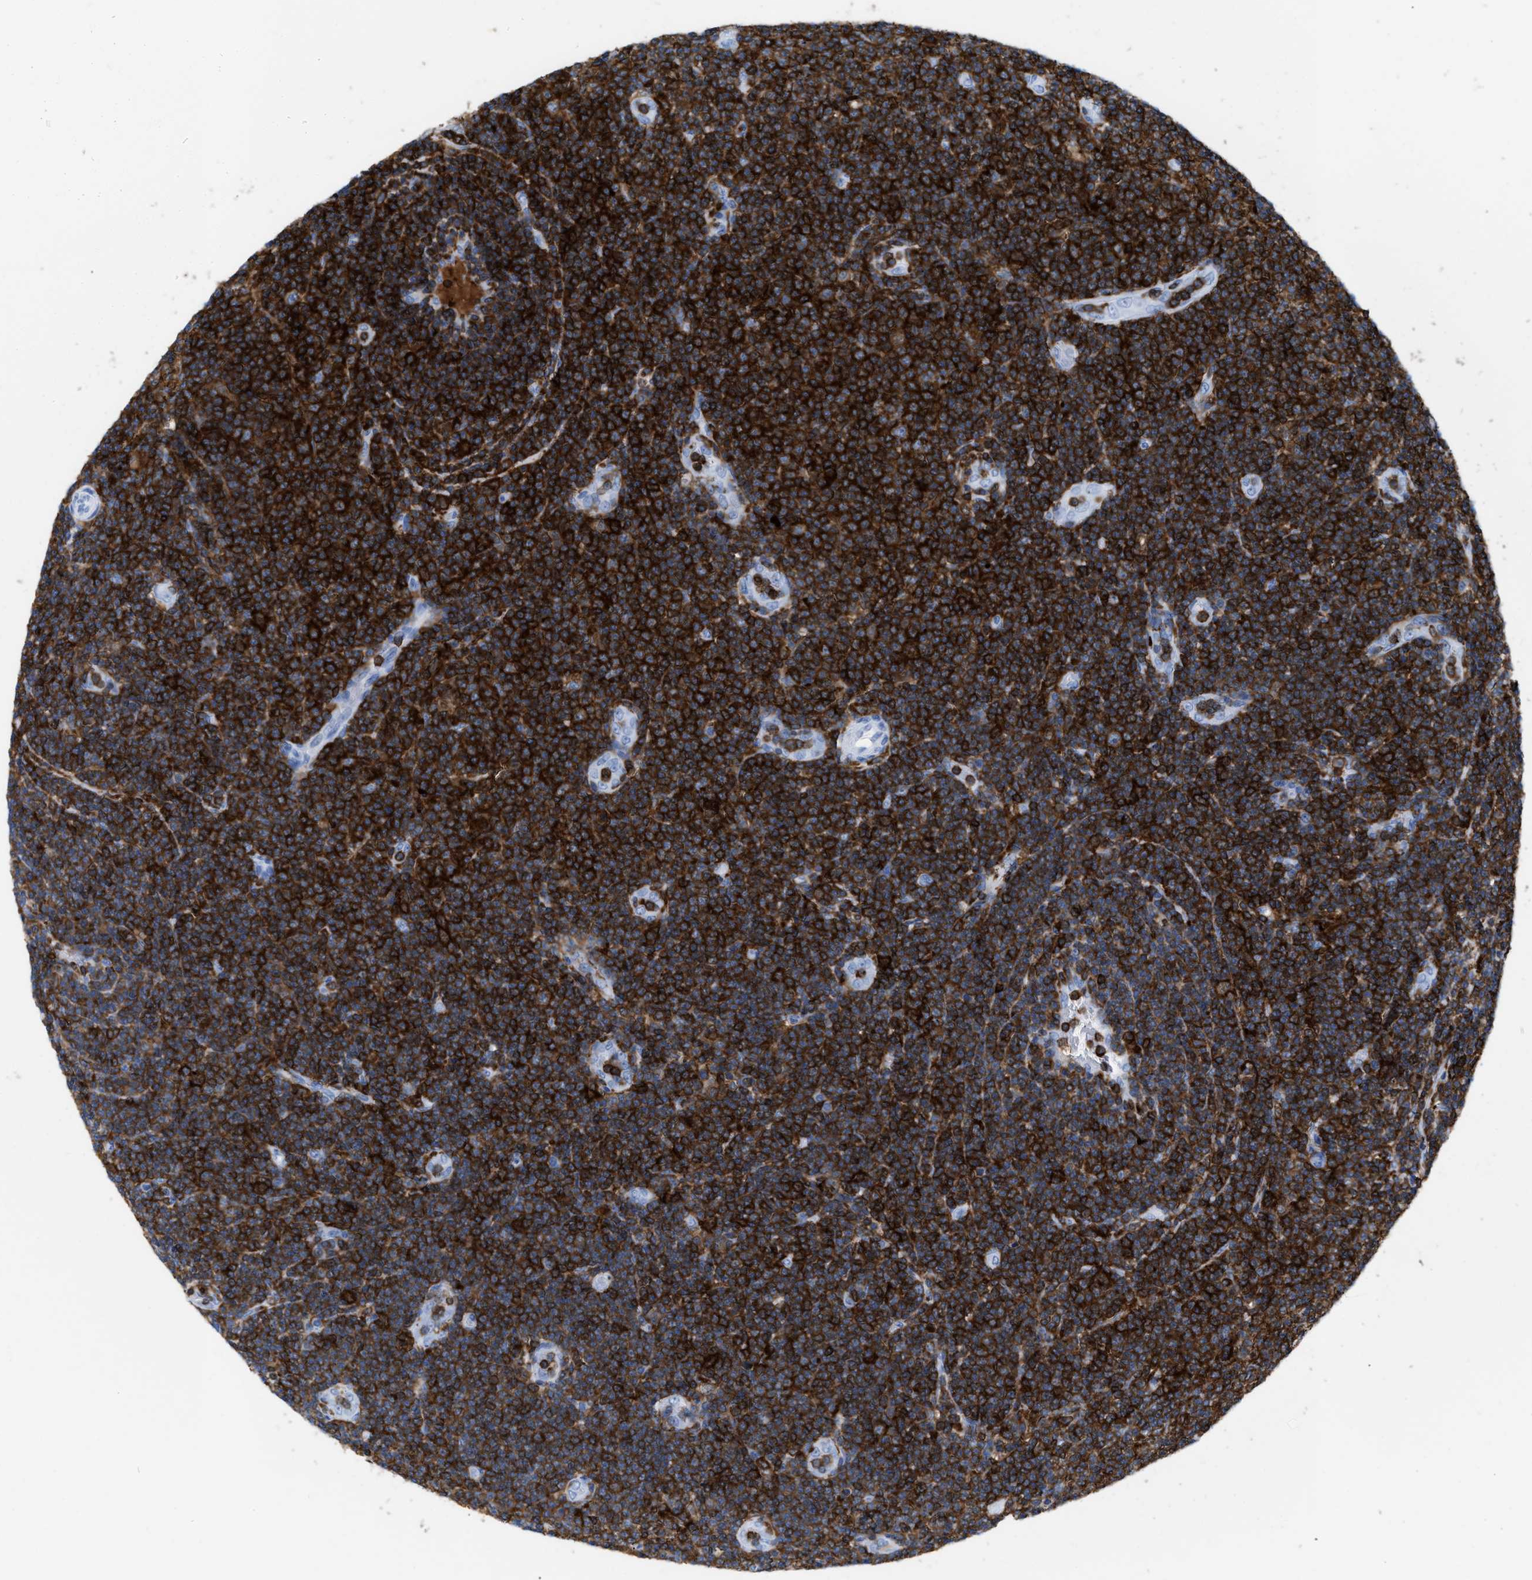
{"staining": {"intensity": "strong", "quantity": ">75%", "location": "cytoplasmic/membranous"}, "tissue": "lymphoma", "cell_type": "Tumor cells", "image_type": "cancer", "snomed": [{"axis": "morphology", "description": "Malignant lymphoma, non-Hodgkin's type, Low grade"}, {"axis": "topography", "description": "Lymph node"}], "caption": "Tumor cells display high levels of strong cytoplasmic/membranous positivity in approximately >75% of cells in lymphoma.", "gene": "LCP1", "patient": {"sex": "male", "age": 83}}